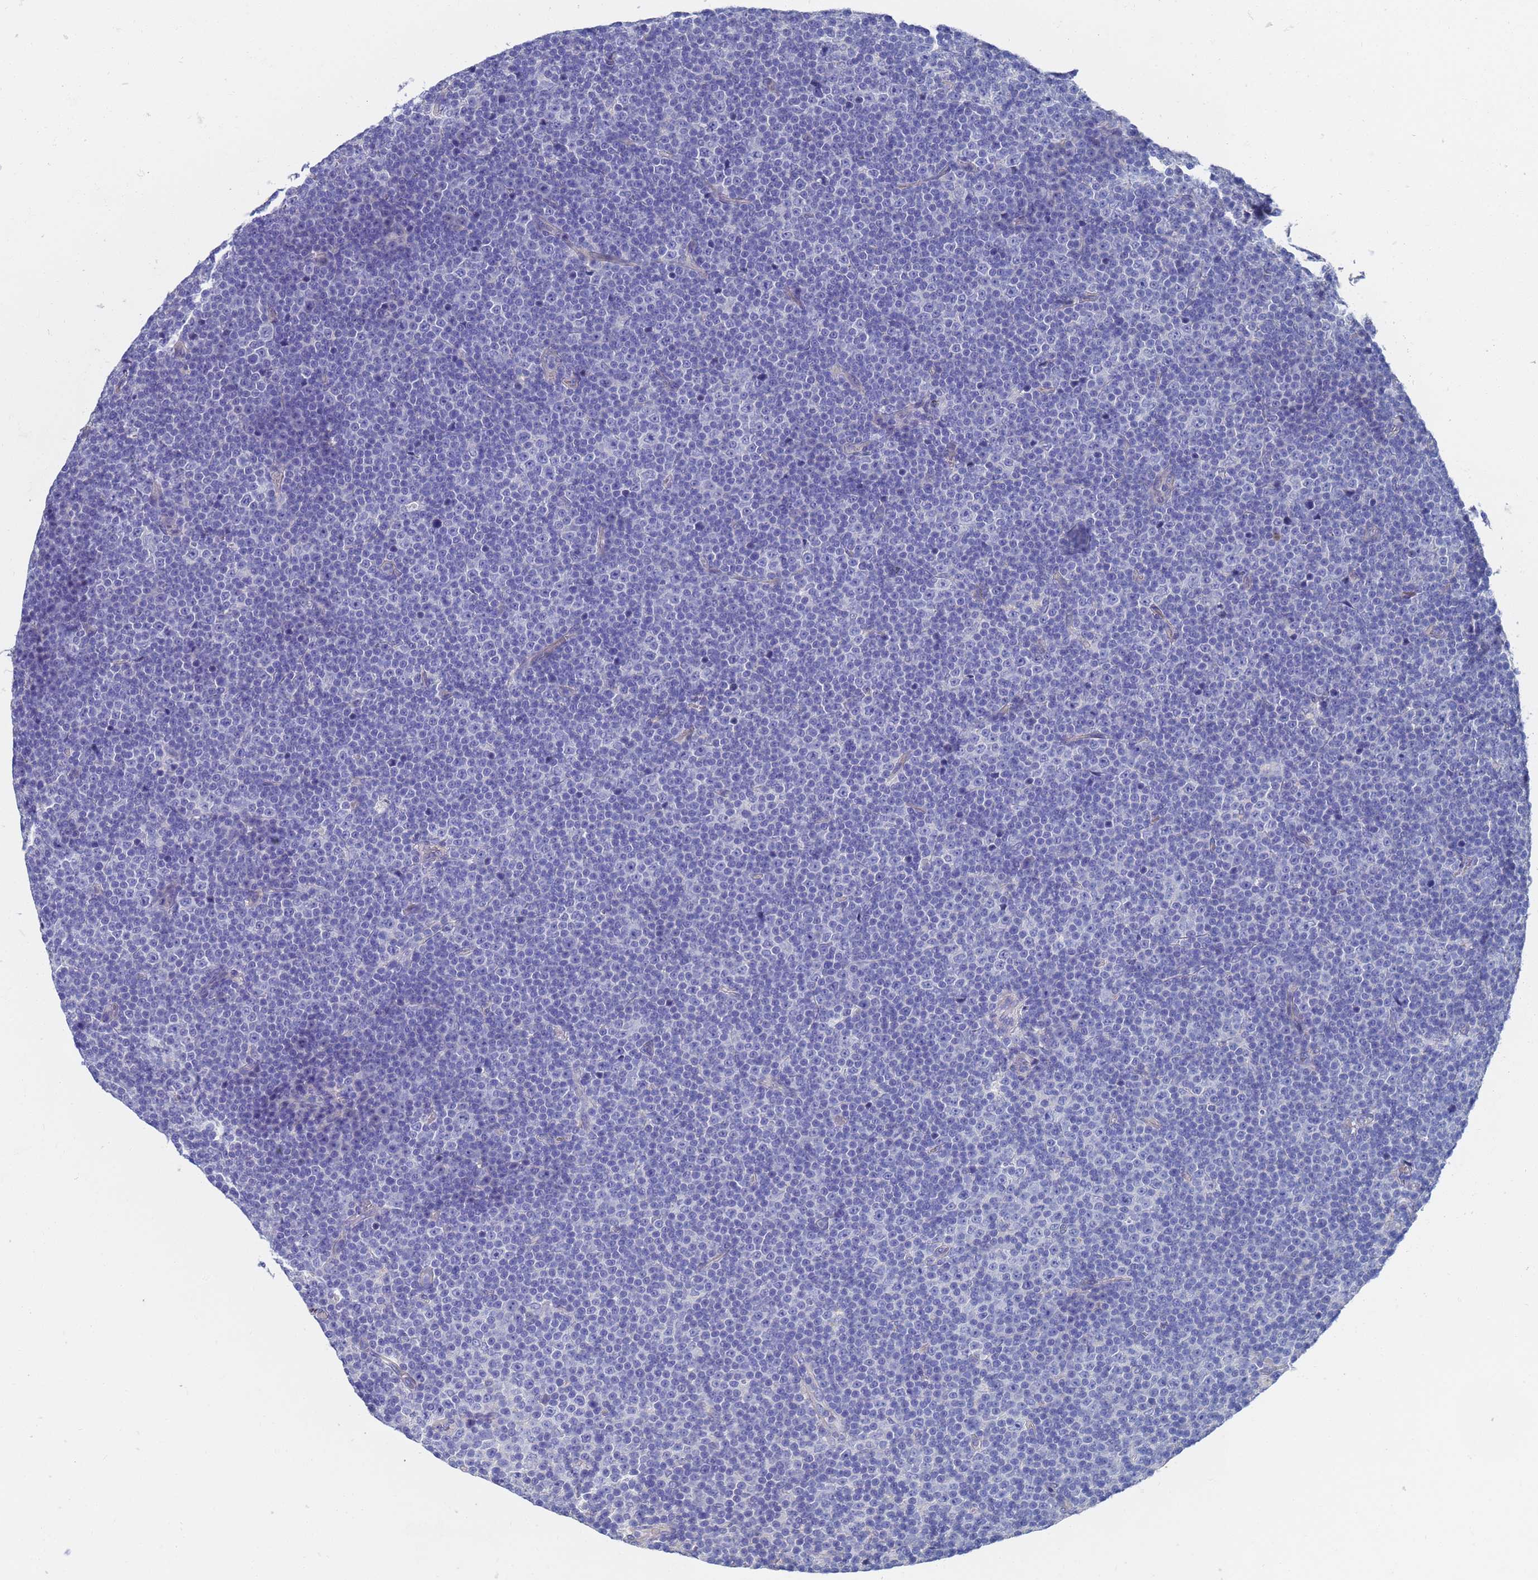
{"staining": {"intensity": "negative", "quantity": "none", "location": "none"}, "tissue": "lymphoma", "cell_type": "Tumor cells", "image_type": "cancer", "snomed": [{"axis": "morphology", "description": "Malignant lymphoma, non-Hodgkin's type, Low grade"}, {"axis": "topography", "description": "Lymph node"}], "caption": "Lymphoma was stained to show a protein in brown. There is no significant staining in tumor cells.", "gene": "LBX2", "patient": {"sex": "female", "age": 67}}